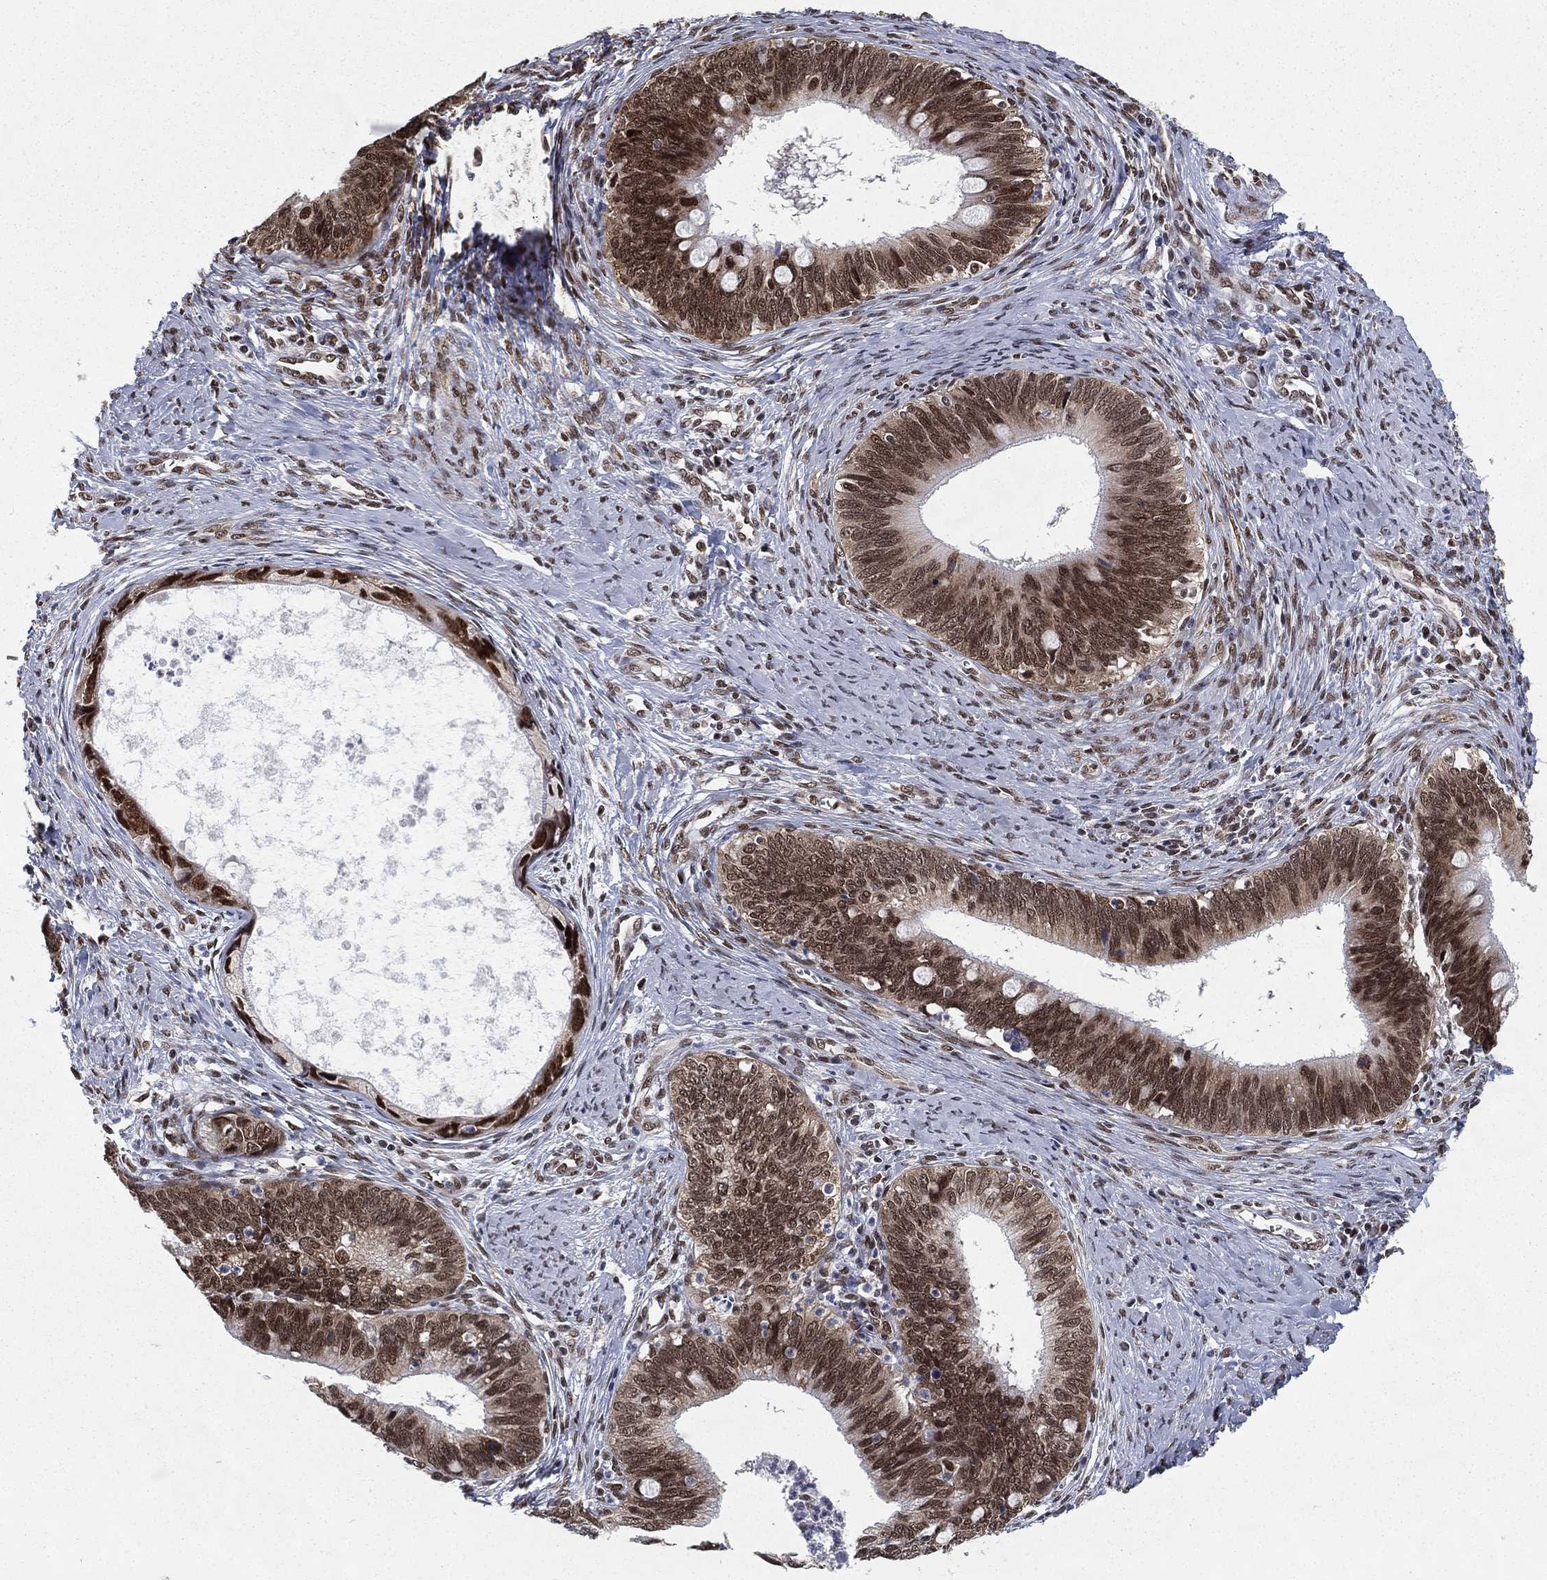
{"staining": {"intensity": "moderate", "quantity": ">75%", "location": "nuclear"}, "tissue": "cervical cancer", "cell_type": "Tumor cells", "image_type": "cancer", "snomed": [{"axis": "morphology", "description": "Adenocarcinoma, NOS"}, {"axis": "topography", "description": "Cervix"}], "caption": "The image exhibits immunohistochemical staining of cervical cancer. There is moderate nuclear staining is present in about >75% of tumor cells. (IHC, brightfield microscopy, high magnification).", "gene": "FUBP3", "patient": {"sex": "female", "age": 42}}